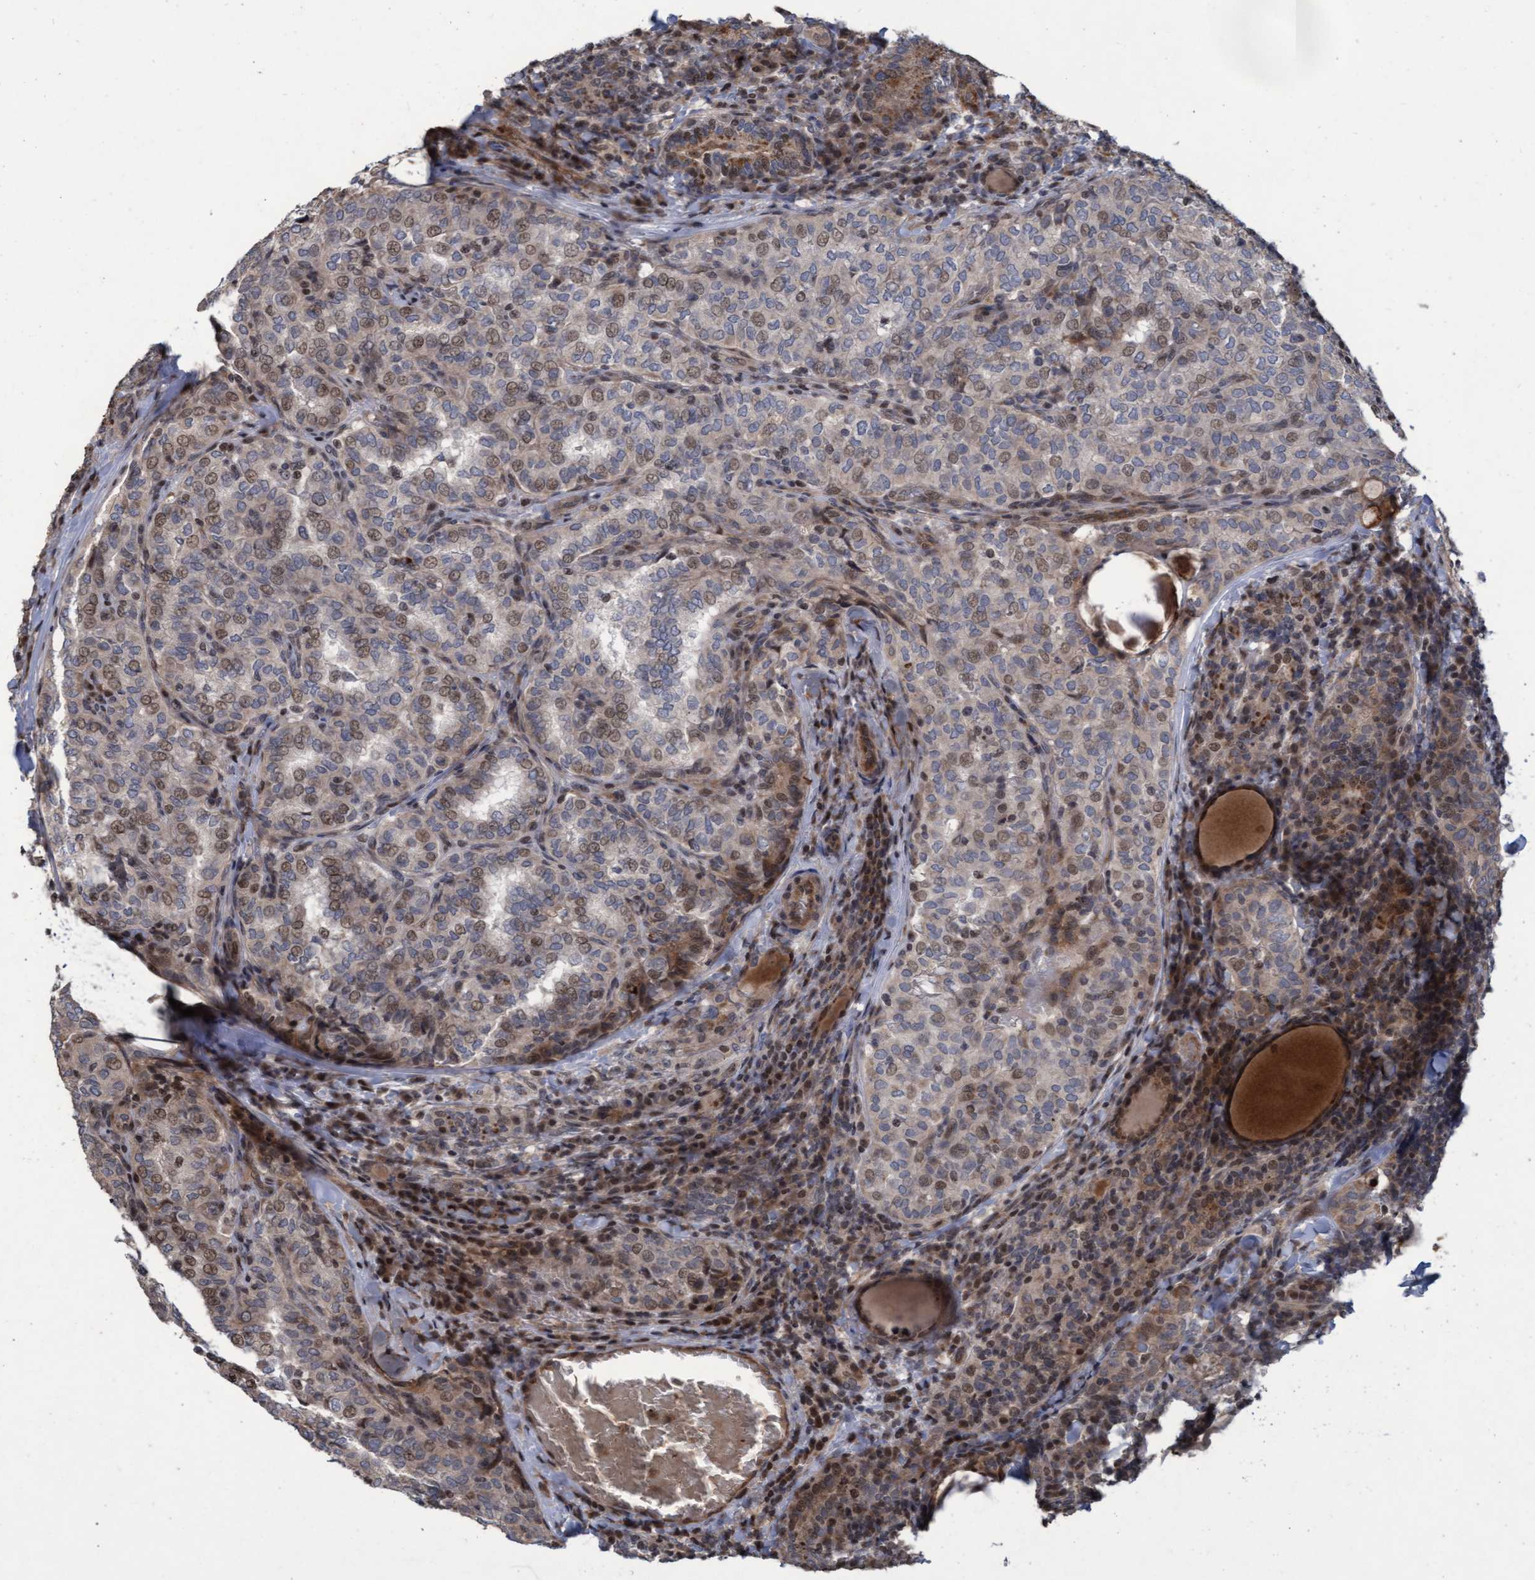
{"staining": {"intensity": "weak", "quantity": ">75%", "location": "cytoplasmic/membranous,nuclear"}, "tissue": "thyroid cancer", "cell_type": "Tumor cells", "image_type": "cancer", "snomed": [{"axis": "morphology", "description": "Papillary adenocarcinoma, NOS"}, {"axis": "topography", "description": "Thyroid gland"}], "caption": "Thyroid cancer (papillary adenocarcinoma) stained with DAB (3,3'-diaminobenzidine) immunohistochemistry demonstrates low levels of weak cytoplasmic/membranous and nuclear staining in about >75% of tumor cells.", "gene": "KCNC2", "patient": {"sex": "female", "age": 30}}